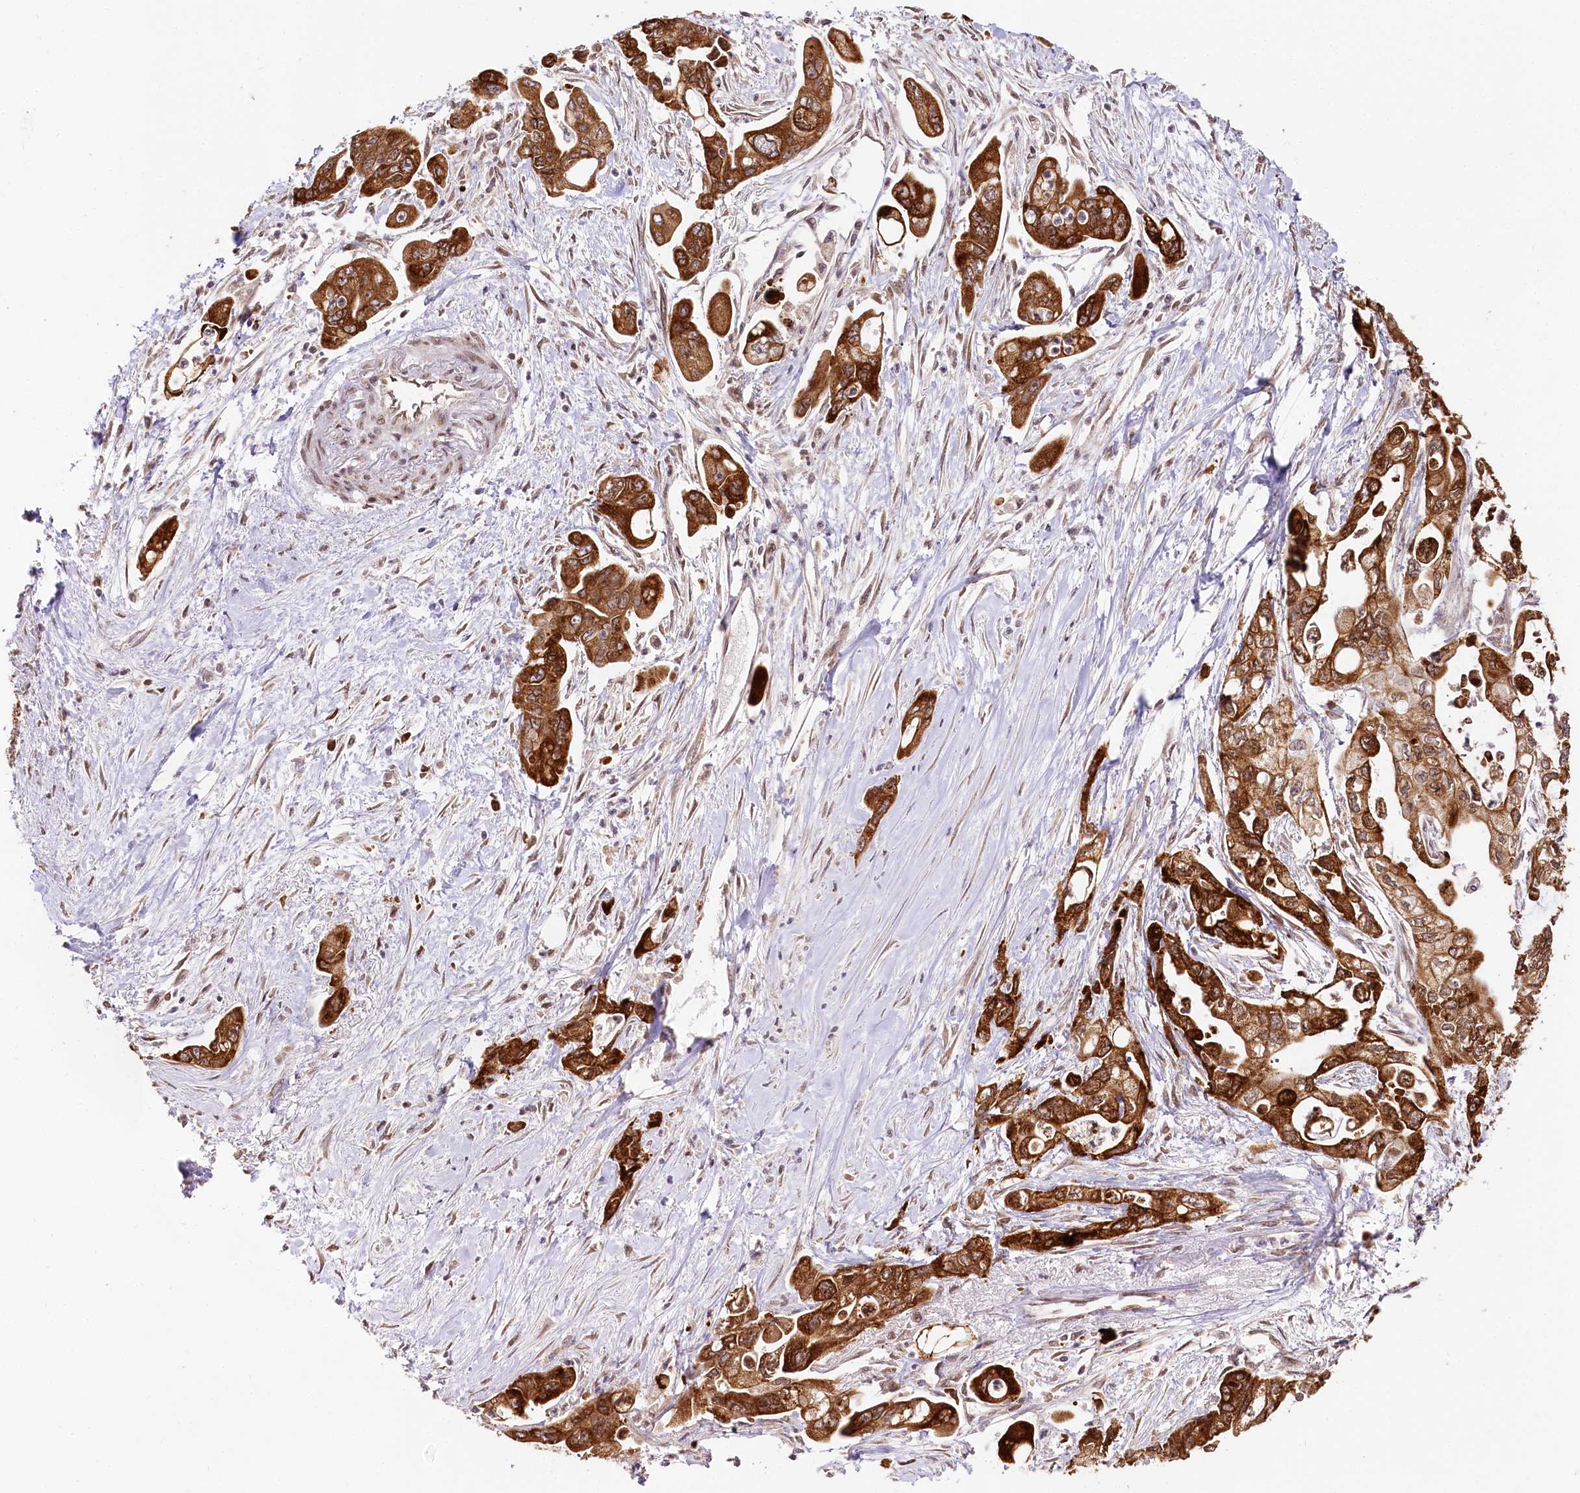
{"staining": {"intensity": "strong", "quantity": ">75%", "location": "cytoplasmic/membranous"}, "tissue": "pancreatic cancer", "cell_type": "Tumor cells", "image_type": "cancer", "snomed": [{"axis": "morphology", "description": "Adenocarcinoma, NOS"}, {"axis": "topography", "description": "Pancreas"}], "caption": "Immunohistochemical staining of pancreatic adenocarcinoma exhibits high levels of strong cytoplasmic/membranous positivity in about >75% of tumor cells.", "gene": "ENSG00000144785", "patient": {"sex": "male", "age": 70}}